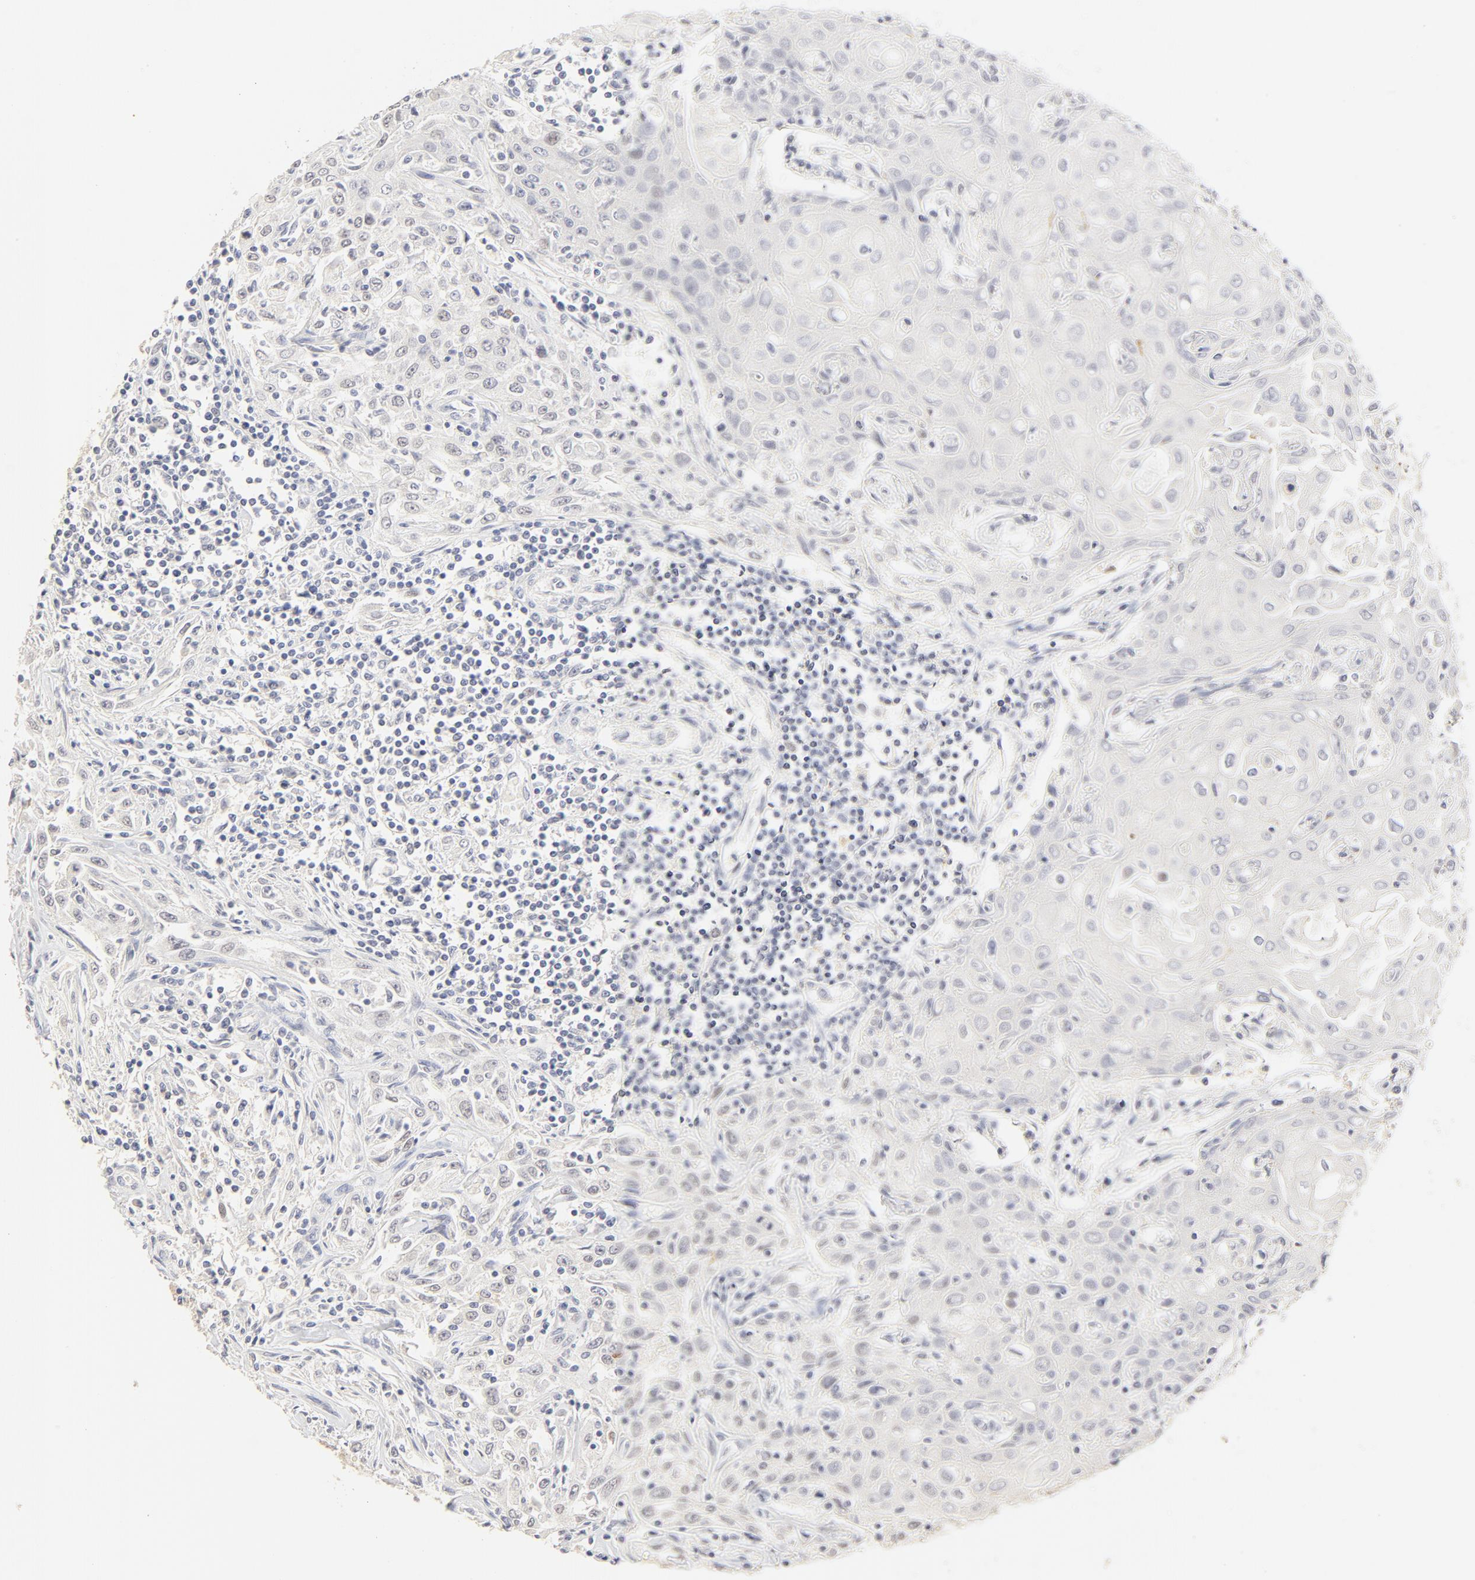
{"staining": {"intensity": "negative", "quantity": "none", "location": "none"}, "tissue": "head and neck cancer", "cell_type": "Tumor cells", "image_type": "cancer", "snomed": [{"axis": "morphology", "description": "Squamous cell carcinoma, NOS"}, {"axis": "topography", "description": "Oral tissue"}, {"axis": "topography", "description": "Head-Neck"}], "caption": "Immunohistochemistry photomicrograph of neoplastic tissue: human head and neck cancer (squamous cell carcinoma) stained with DAB demonstrates no significant protein staining in tumor cells. (DAB (3,3'-diaminobenzidine) immunohistochemistry (IHC) visualized using brightfield microscopy, high magnification).", "gene": "FCGBP", "patient": {"sex": "female", "age": 76}}